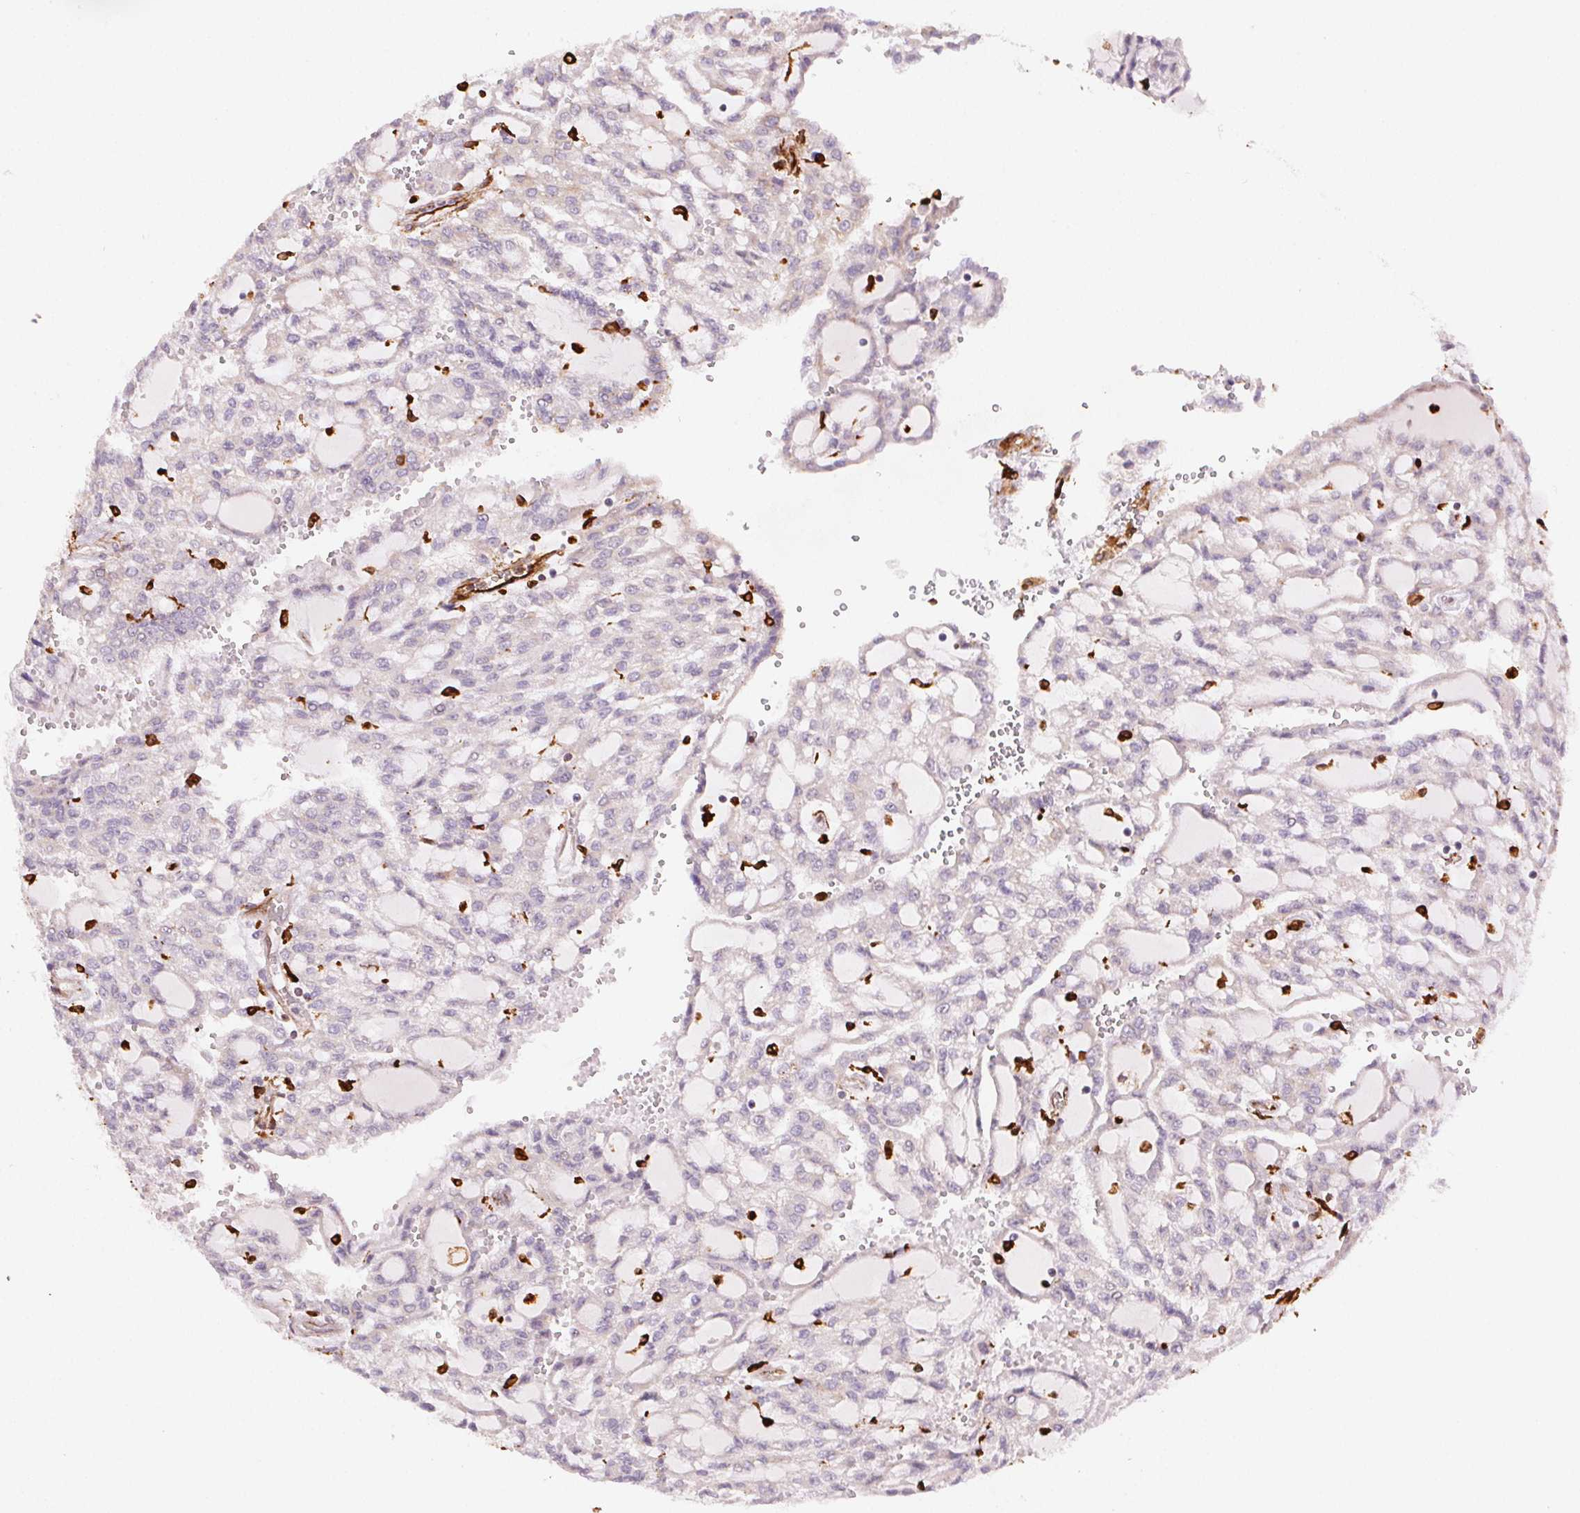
{"staining": {"intensity": "negative", "quantity": "none", "location": "none"}, "tissue": "renal cancer", "cell_type": "Tumor cells", "image_type": "cancer", "snomed": [{"axis": "morphology", "description": "Adenocarcinoma, NOS"}, {"axis": "topography", "description": "Kidney"}], "caption": "A high-resolution photomicrograph shows immunohistochemistry (IHC) staining of renal cancer, which exhibits no significant staining in tumor cells.", "gene": "RNASET2", "patient": {"sex": "male", "age": 63}}